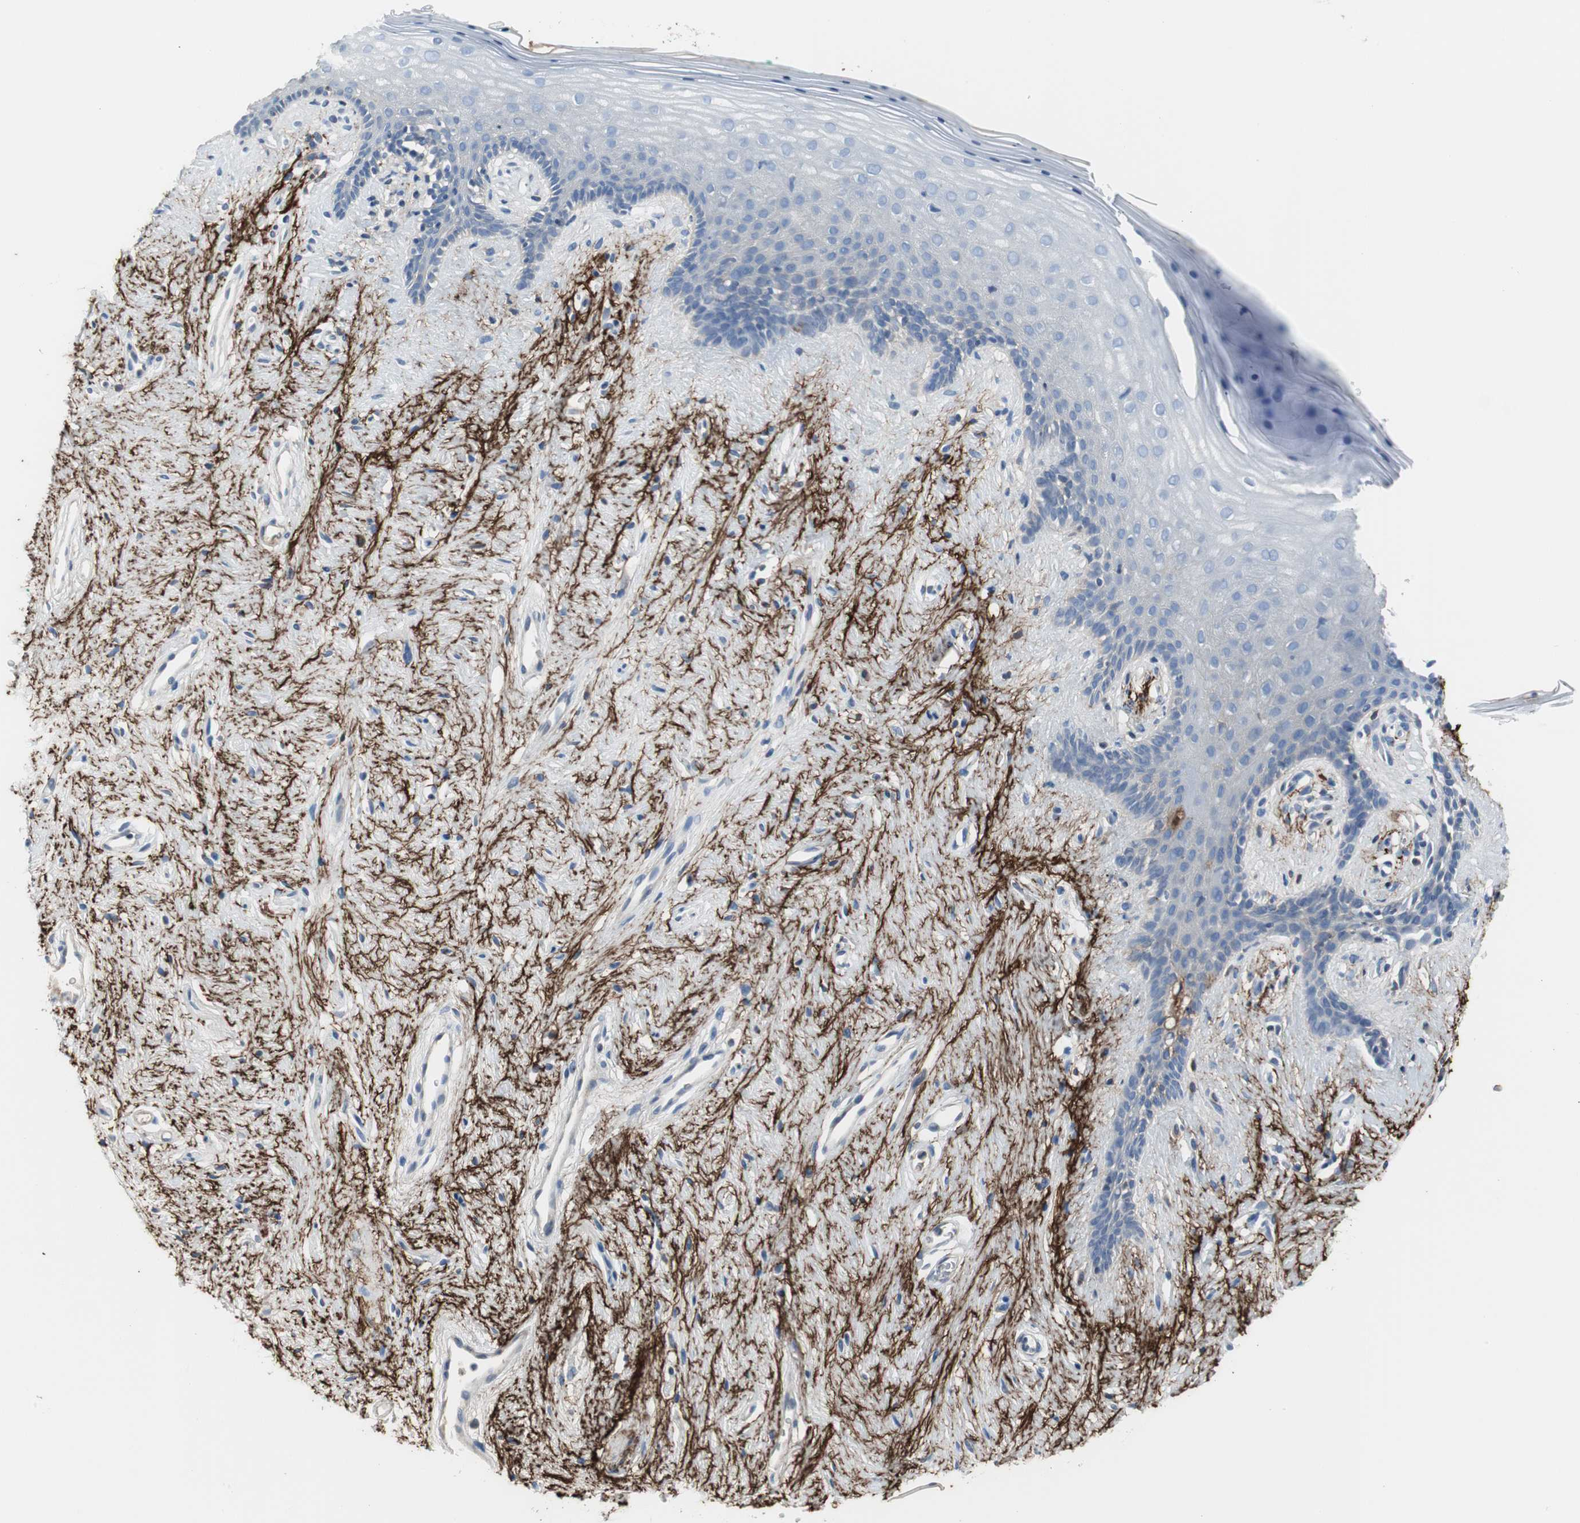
{"staining": {"intensity": "strong", "quantity": "<25%", "location": "cytoplasmic/membranous,nuclear"}, "tissue": "vagina", "cell_type": "Squamous epithelial cells", "image_type": "normal", "snomed": [{"axis": "morphology", "description": "Normal tissue, NOS"}, {"axis": "topography", "description": "Vagina"}], "caption": "Immunohistochemistry (DAB) staining of unremarkable human vagina shows strong cytoplasmic/membranous,nuclear protein staining in approximately <25% of squamous epithelial cells.", "gene": "APCS", "patient": {"sex": "female", "age": 44}}